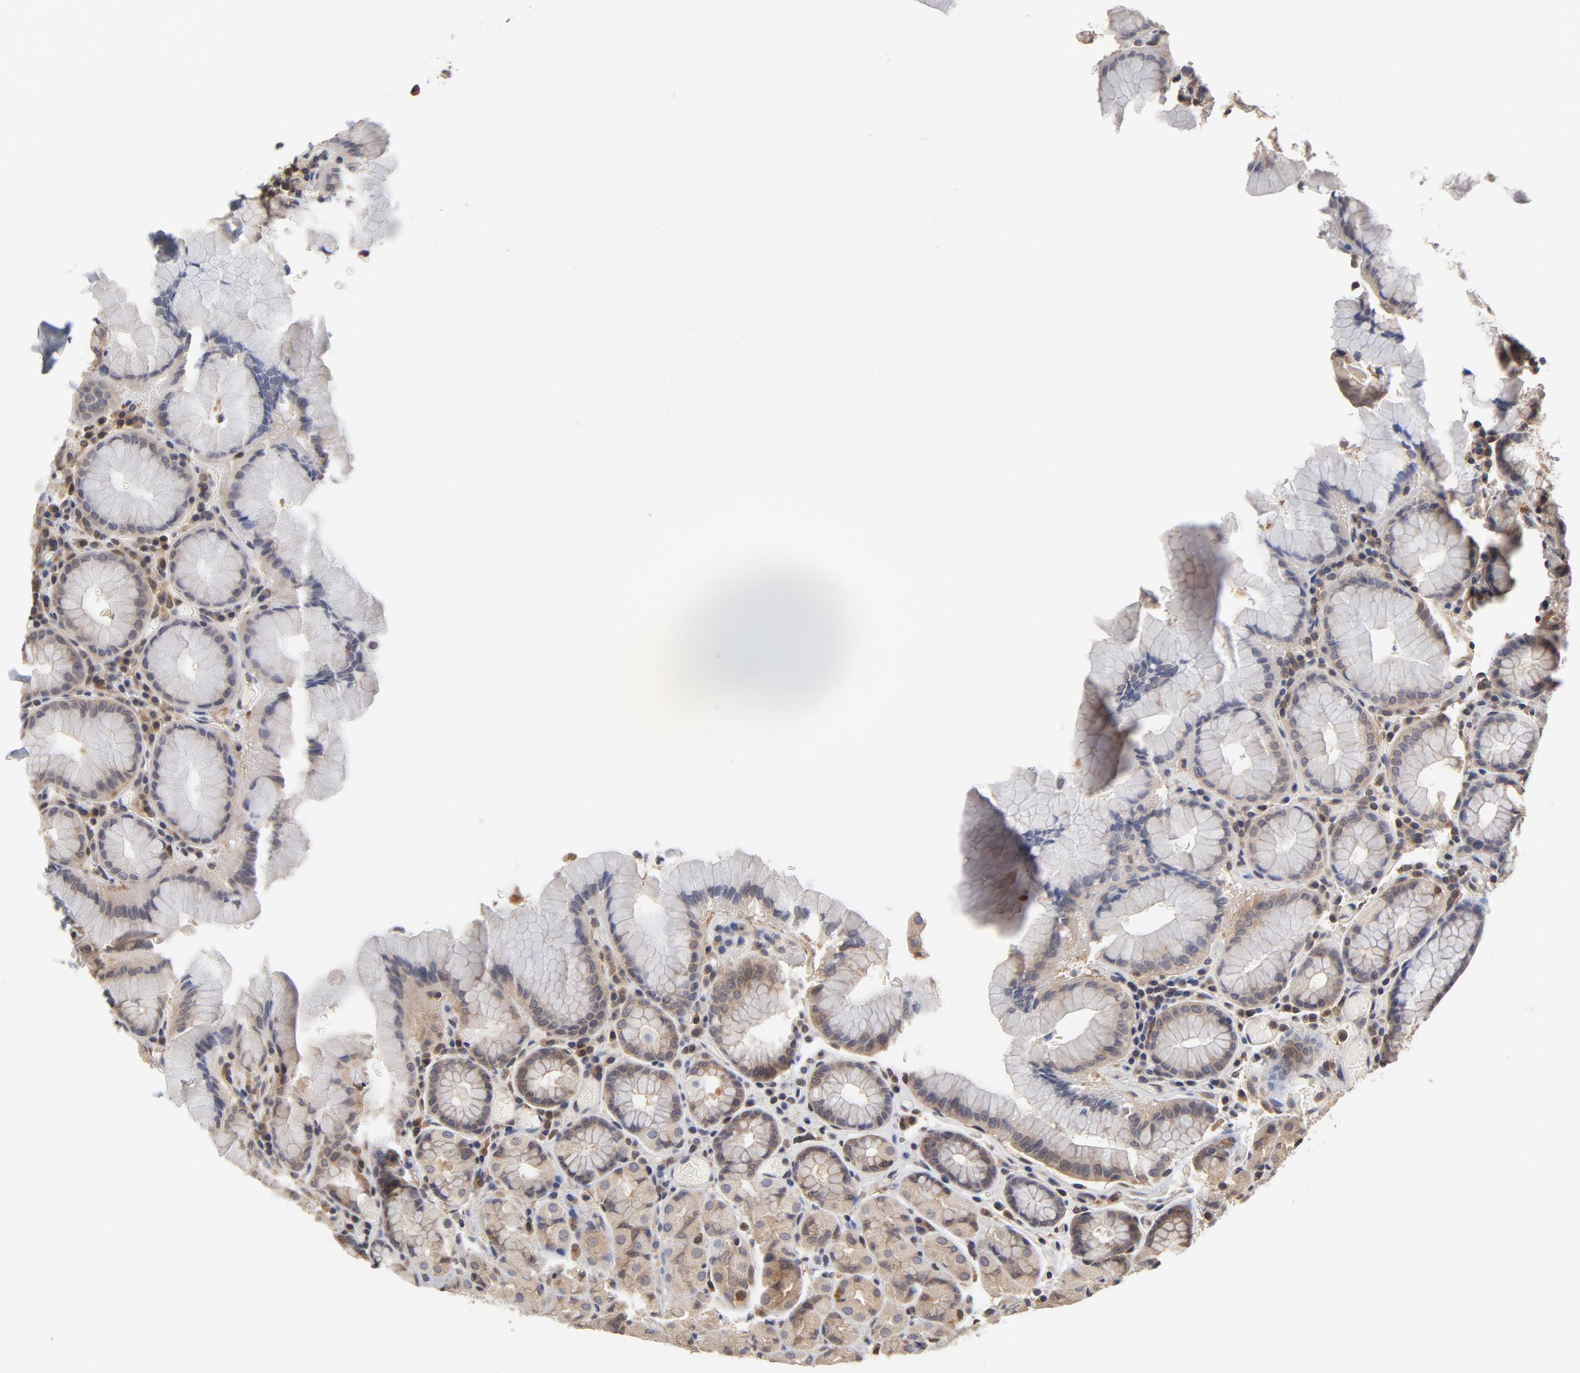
{"staining": {"intensity": "weak", "quantity": "25%-75%", "location": "cytoplasmic/membranous"}, "tissue": "stomach", "cell_type": "Glandular cells", "image_type": "normal", "snomed": [{"axis": "morphology", "description": "Normal tissue, NOS"}, {"axis": "topography", "description": "Stomach, lower"}], "caption": "Immunohistochemical staining of benign human stomach demonstrates low levels of weak cytoplasmic/membranous expression in about 25%-75% of glandular cells. The staining is performed using DAB (3,3'-diaminobenzidine) brown chromogen to label protein expression. The nuclei are counter-stained blue using hematoxylin.", "gene": "ASMTL", "patient": {"sex": "male", "age": 56}}